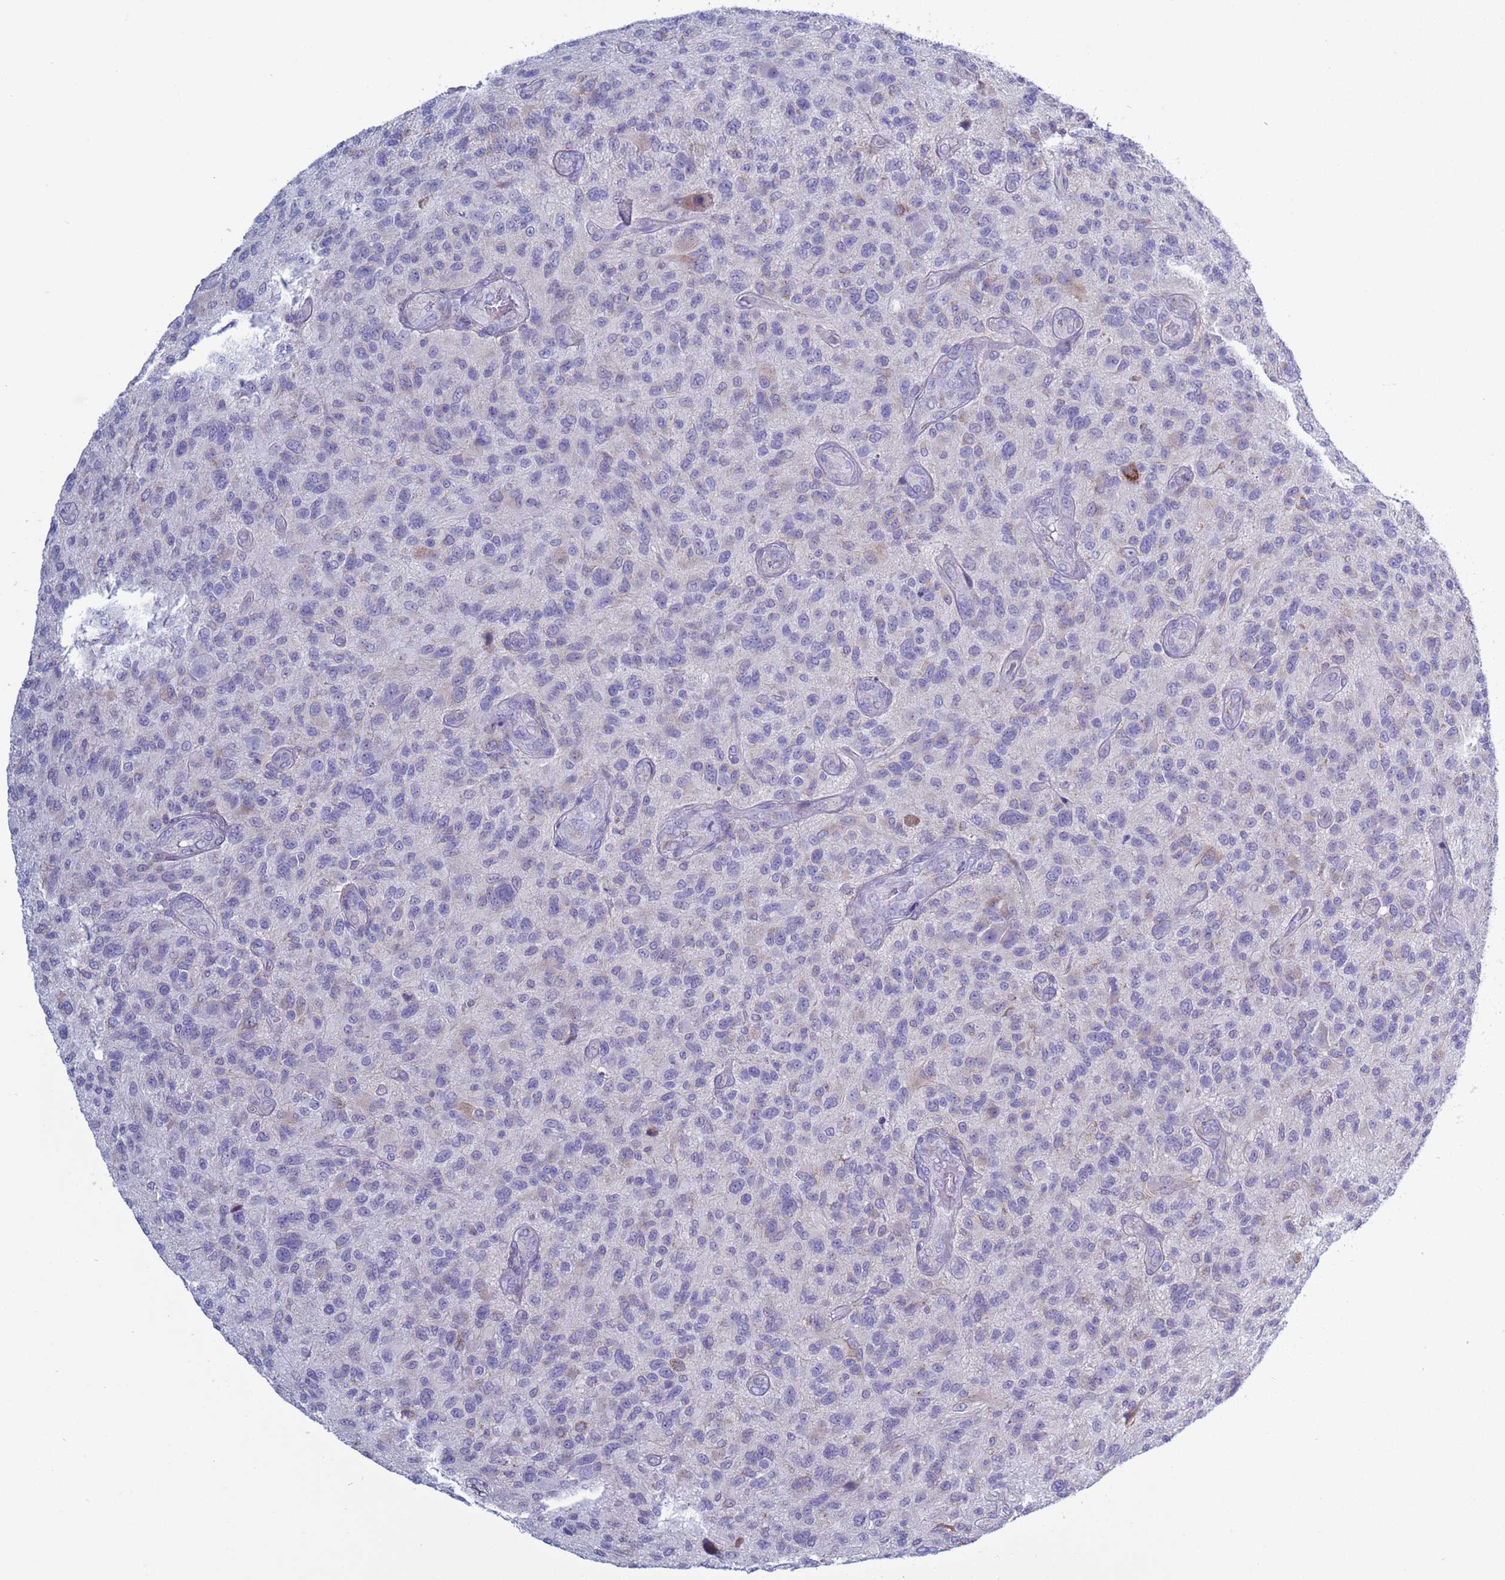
{"staining": {"intensity": "negative", "quantity": "none", "location": "none"}, "tissue": "glioma", "cell_type": "Tumor cells", "image_type": "cancer", "snomed": [{"axis": "morphology", "description": "Glioma, malignant, High grade"}, {"axis": "topography", "description": "Brain"}], "caption": "Protein analysis of glioma displays no significant staining in tumor cells.", "gene": "ABHD17B", "patient": {"sex": "male", "age": 47}}